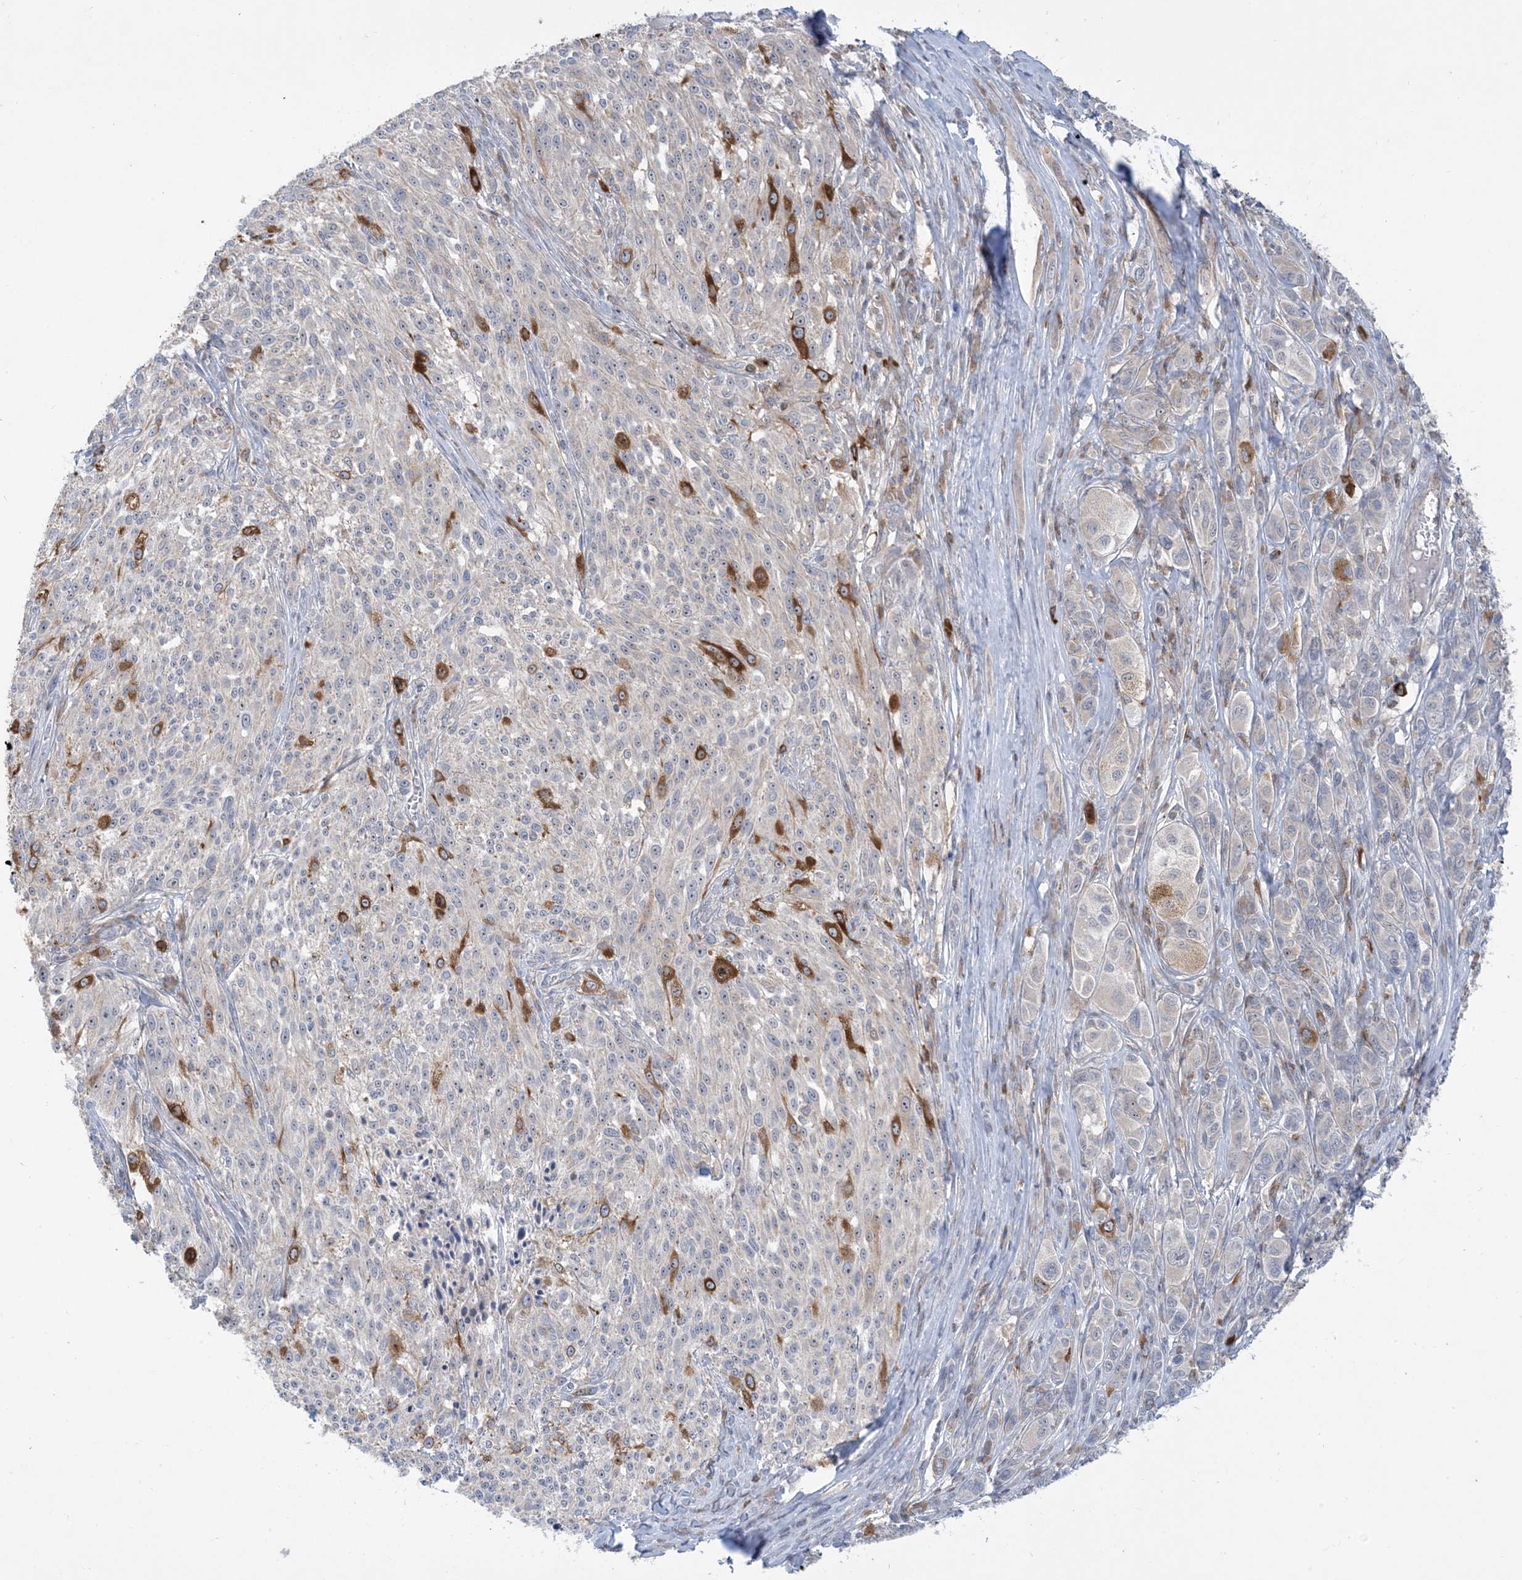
{"staining": {"intensity": "moderate", "quantity": "<25%", "location": "cytoplasmic/membranous"}, "tissue": "melanoma", "cell_type": "Tumor cells", "image_type": "cancer", "snomed": [{"axis": "morphology", "description": "Malignant melanoma, NOS"}, {"axis": "topography", "description": "Skin of trunk"}], "caption": "The photomicrograph displays staining of malignant melanoma, revealing moderate cytoplasmic/membranous protein staining (brown color) within tumor cells. (Stains: DAB (3,3'-diaminobenzidine) in brown, nuclei in blue, Microscopy: brightfield microscopy at high magnification).", "gene": "AOC1", "patient": {"sex": "male", "age": 71}}